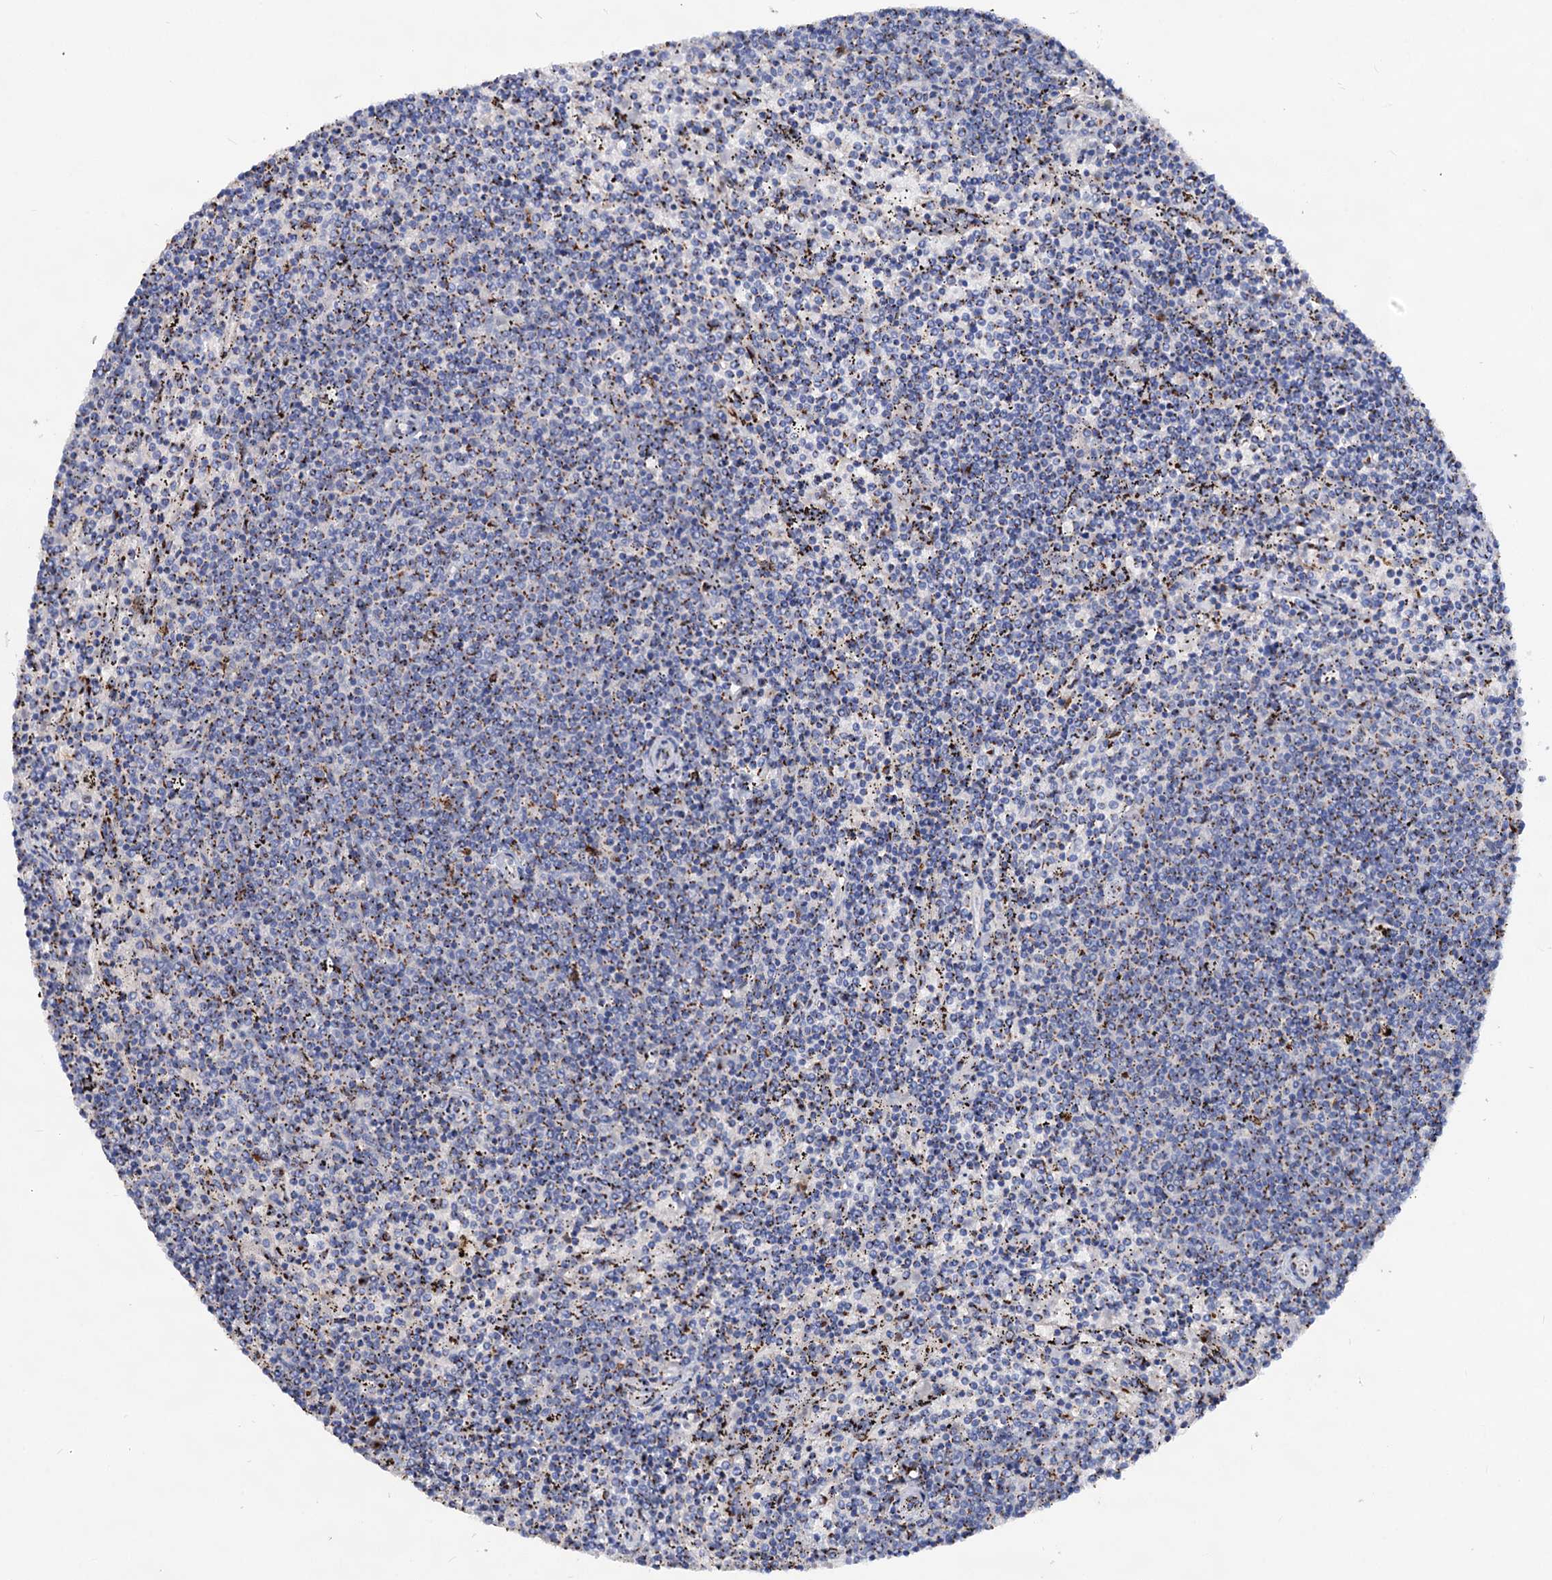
{"staining": {"intensity": "strong", "quantity": "<25%", "location": "cytoplasmic/membranous"}, "tissue": "lymphoma", "cell_type": "Tumor cells", "image_type": "cancer", "snomed": [{"axis": "morphology", "description": "Malignant lymphoma, non-Hodgkin's type, Low grade"}, {"axis": "topography", "description": "Spleen"}], "caption": "A high-resolution photomicrograph shows immunohistochemistry staining of lymphoma, which reveals strong cytoplasmic/membranous expression in approximately <25% of tumor cells.", "gene": "TM9SF3", "patient": {"sex": "female", "age": 50}}